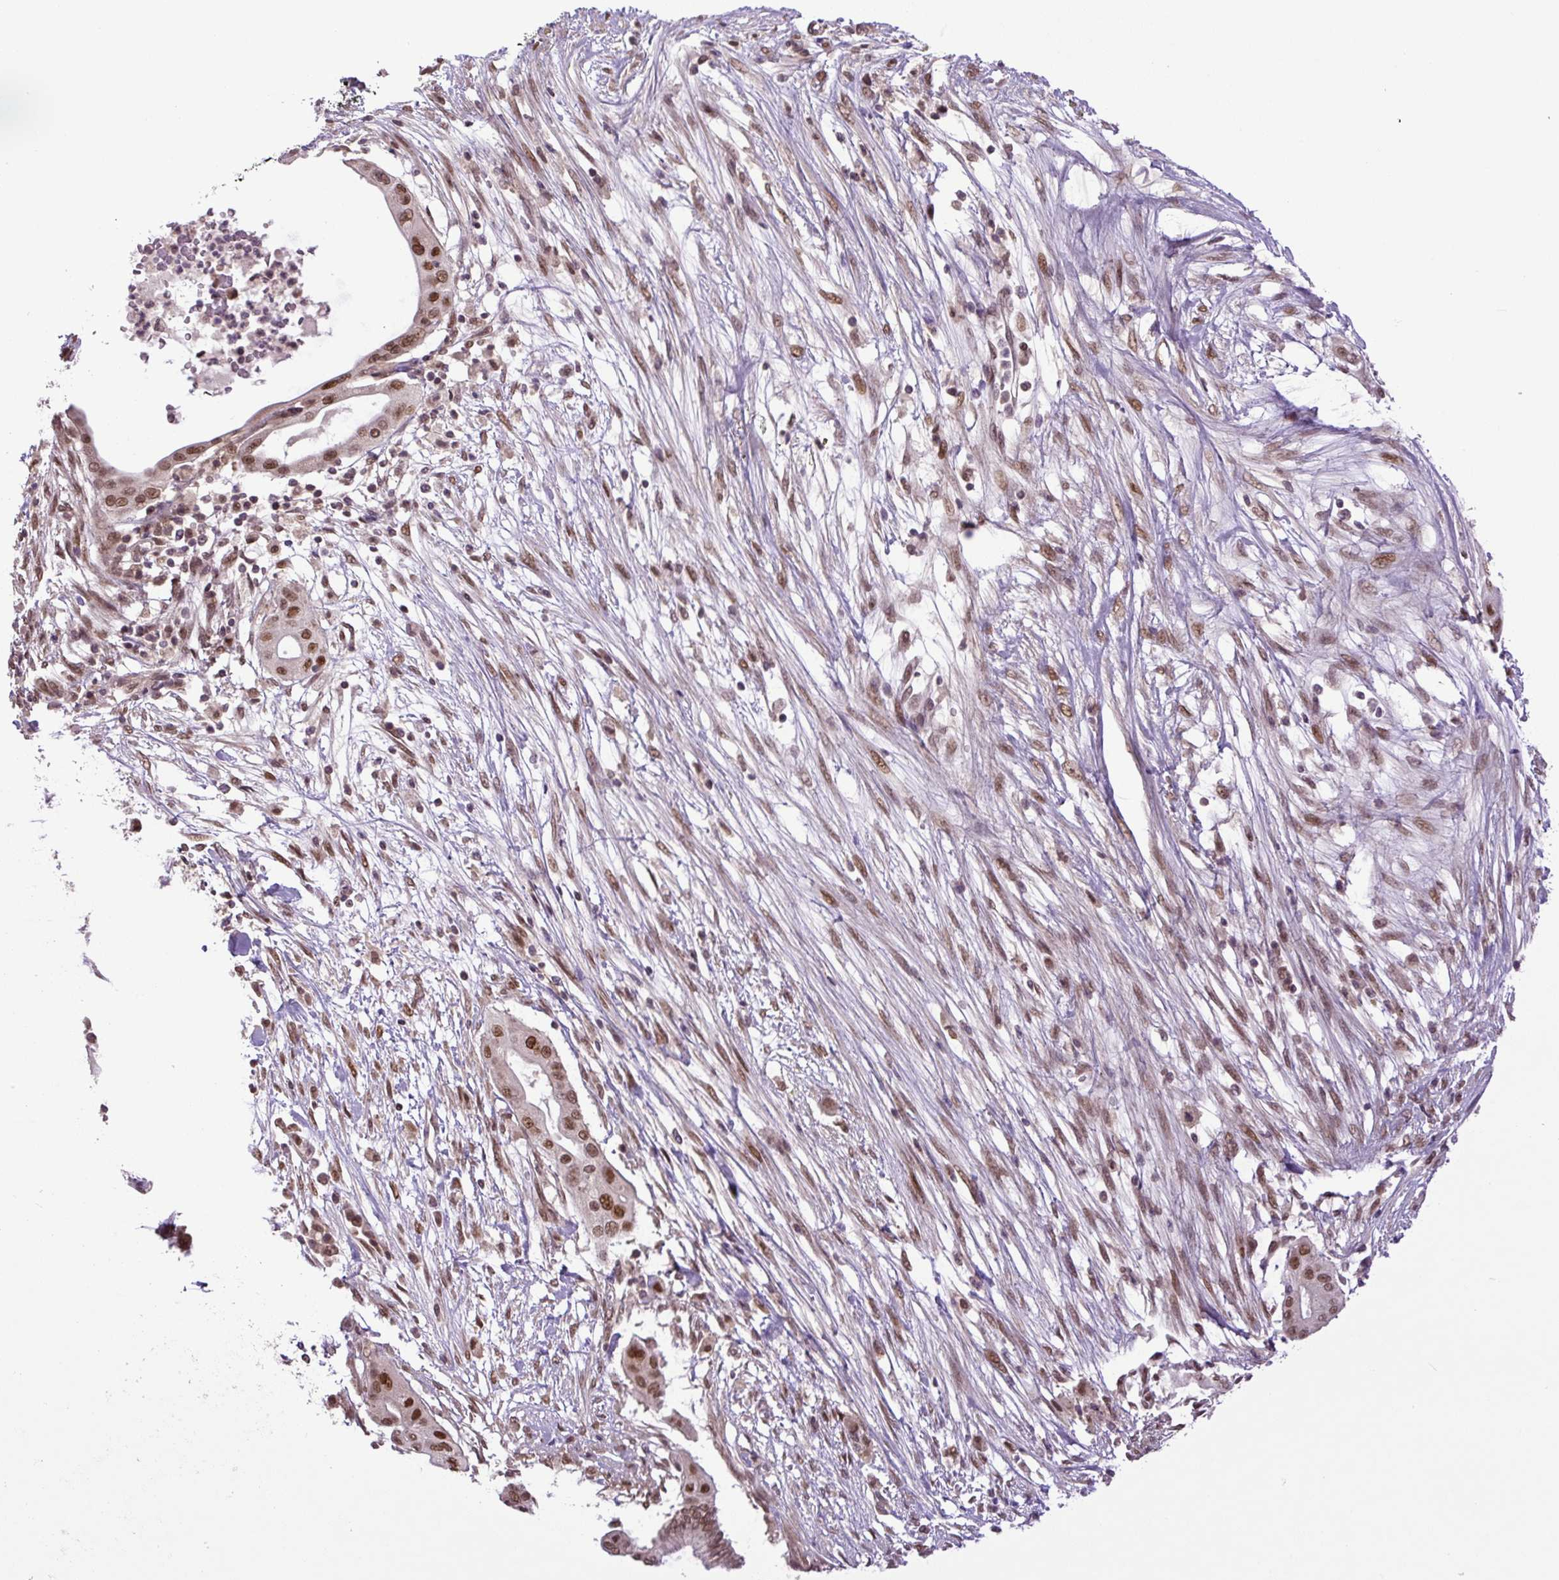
{"staining": {"intensity": "moderate", "quantity": ">75%", "location": "nuclear"}, "tissue": "pancreatic cancer", "cell_type": "Tumor cells", "image_type": "cancer", "snomed": [{"axis": "morphology", "description": "Adenocarcinoma, NOS"}, {"axis": "topography", "description": "Pancreas"}], "caption": "Immunohistochemistry (IHC) histopathology image of neoplastic tissue: pancreatic cancer stained using immunohistochemistry (IHC) reveals medium levels of moderate protein expression localized specifically in the nuclear of tumor cells, appearing as a nuclear brown color.", "gene": "KPNA1", "patient": {"sex": "male", "age": 68}}